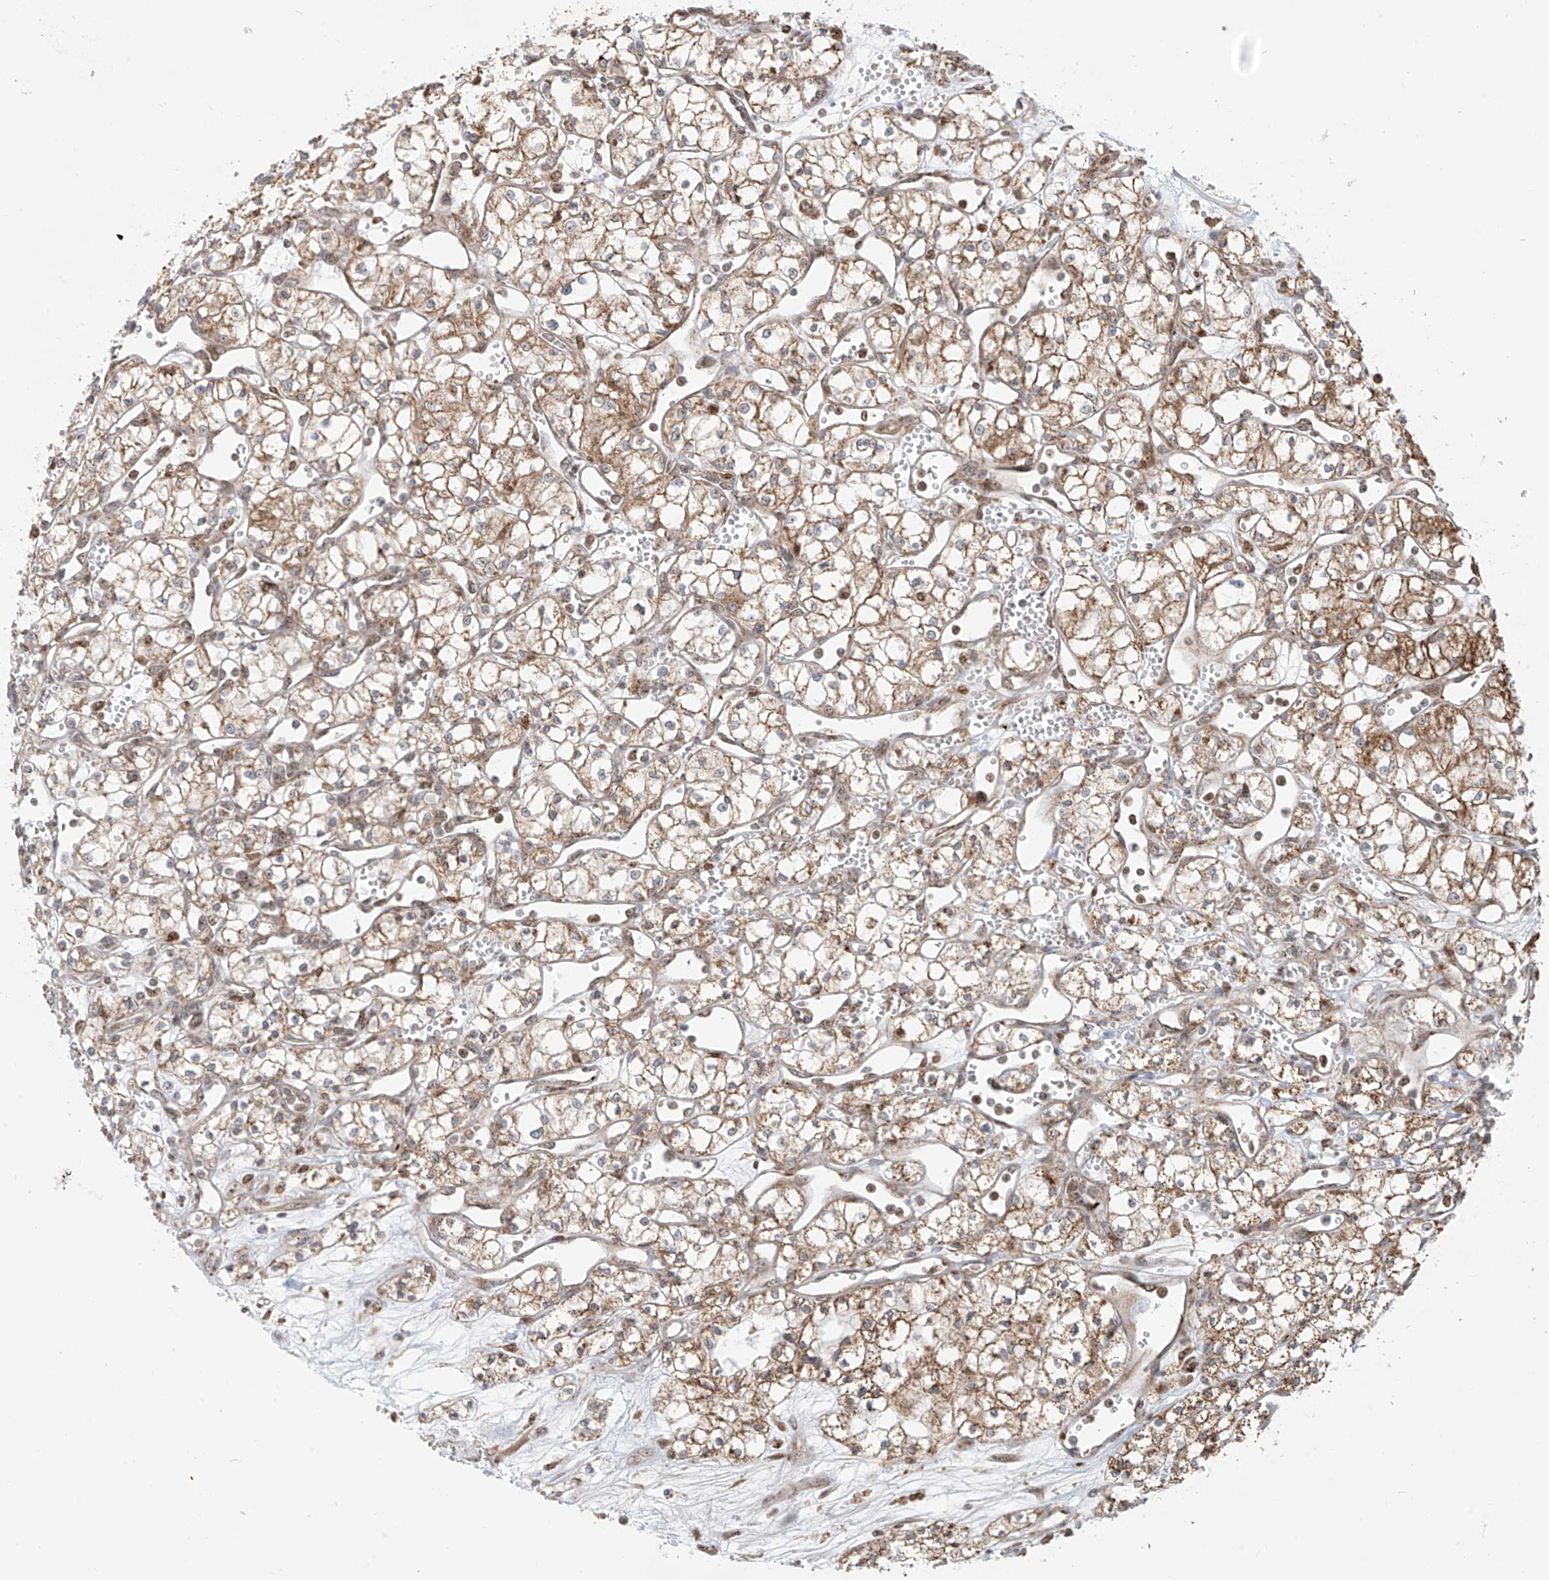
{"staining": {"intensity": "moderate", "quantity": "25%-75%", "location": "cytoplasmic/membranous"}, "tissue": "renal cancer", "cell_type": "Tumor cells", "image_type": "cancer", "snomed": [{"axis": "morphology", "description": "Adenocarcinoma, NOS"}, {"axis": "topography", "description": "Kidney"}], "caption": "Renal cancer (adenocarcinoma) tissue exhibits moderate cytoplasmic/membranous staining in about 25%-75% of tumor cells, visualized by immunohistochemistry.", "gene": "ZBTB8A", "patient": {"sex": "male", "age": 59}}